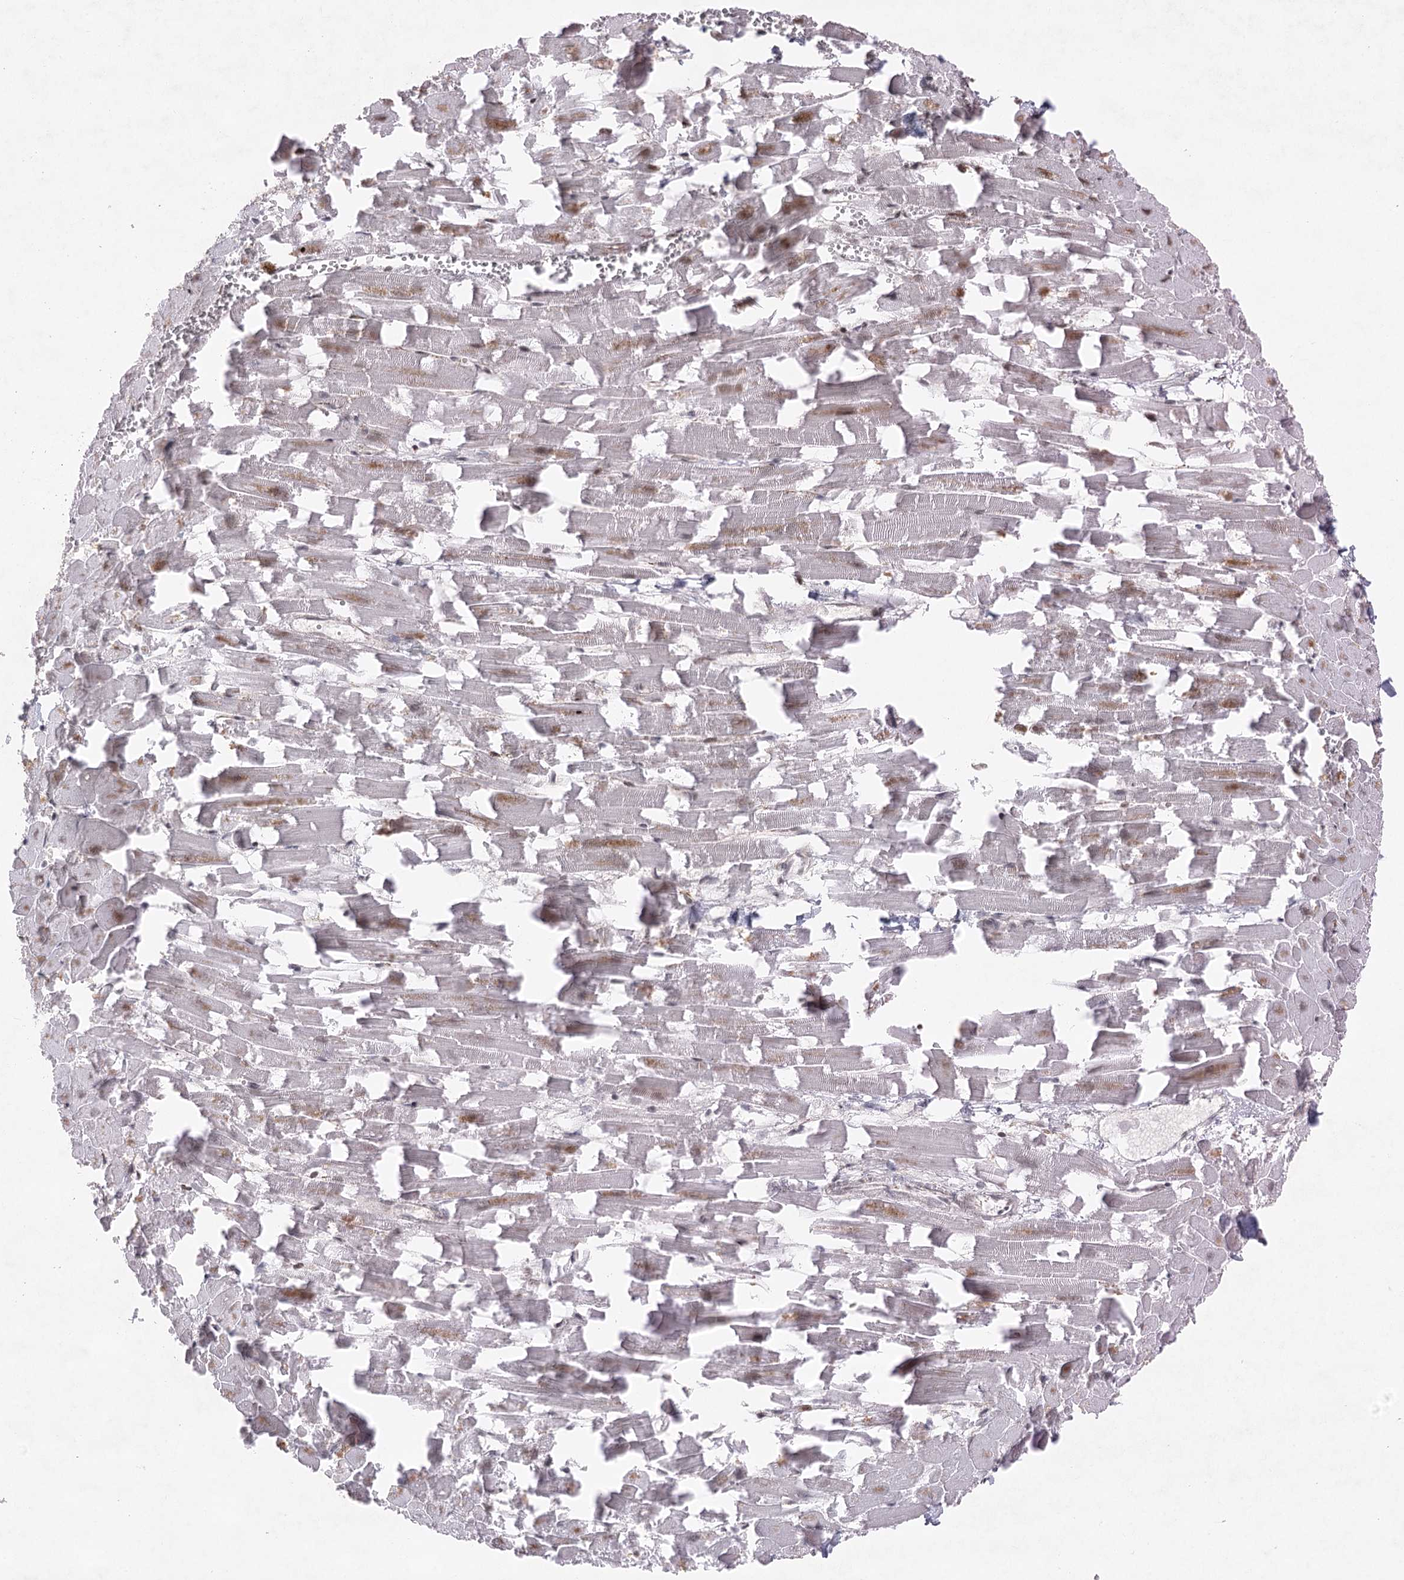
{"staining": {"intensity": "strong", "quantity": "25%-75%", "location": "nuclear"}, "tissue": "heart muscle", "cell_type": "Cardiomyocytes", "image_type": "normal", "snomed": [{"axis": "morphology", "description": "Normal tissue, NOS"}, {"axis": "topography", "description": "Heart"}], "caption": "There is high levels of strong nuclear positivity in cardiomyocytes of benign heart muscle, as demonstrated by immunohistochemical staining (brown color).", "gene": "ZCCHC8", "patient": {"sex": "female", "age": 64}}